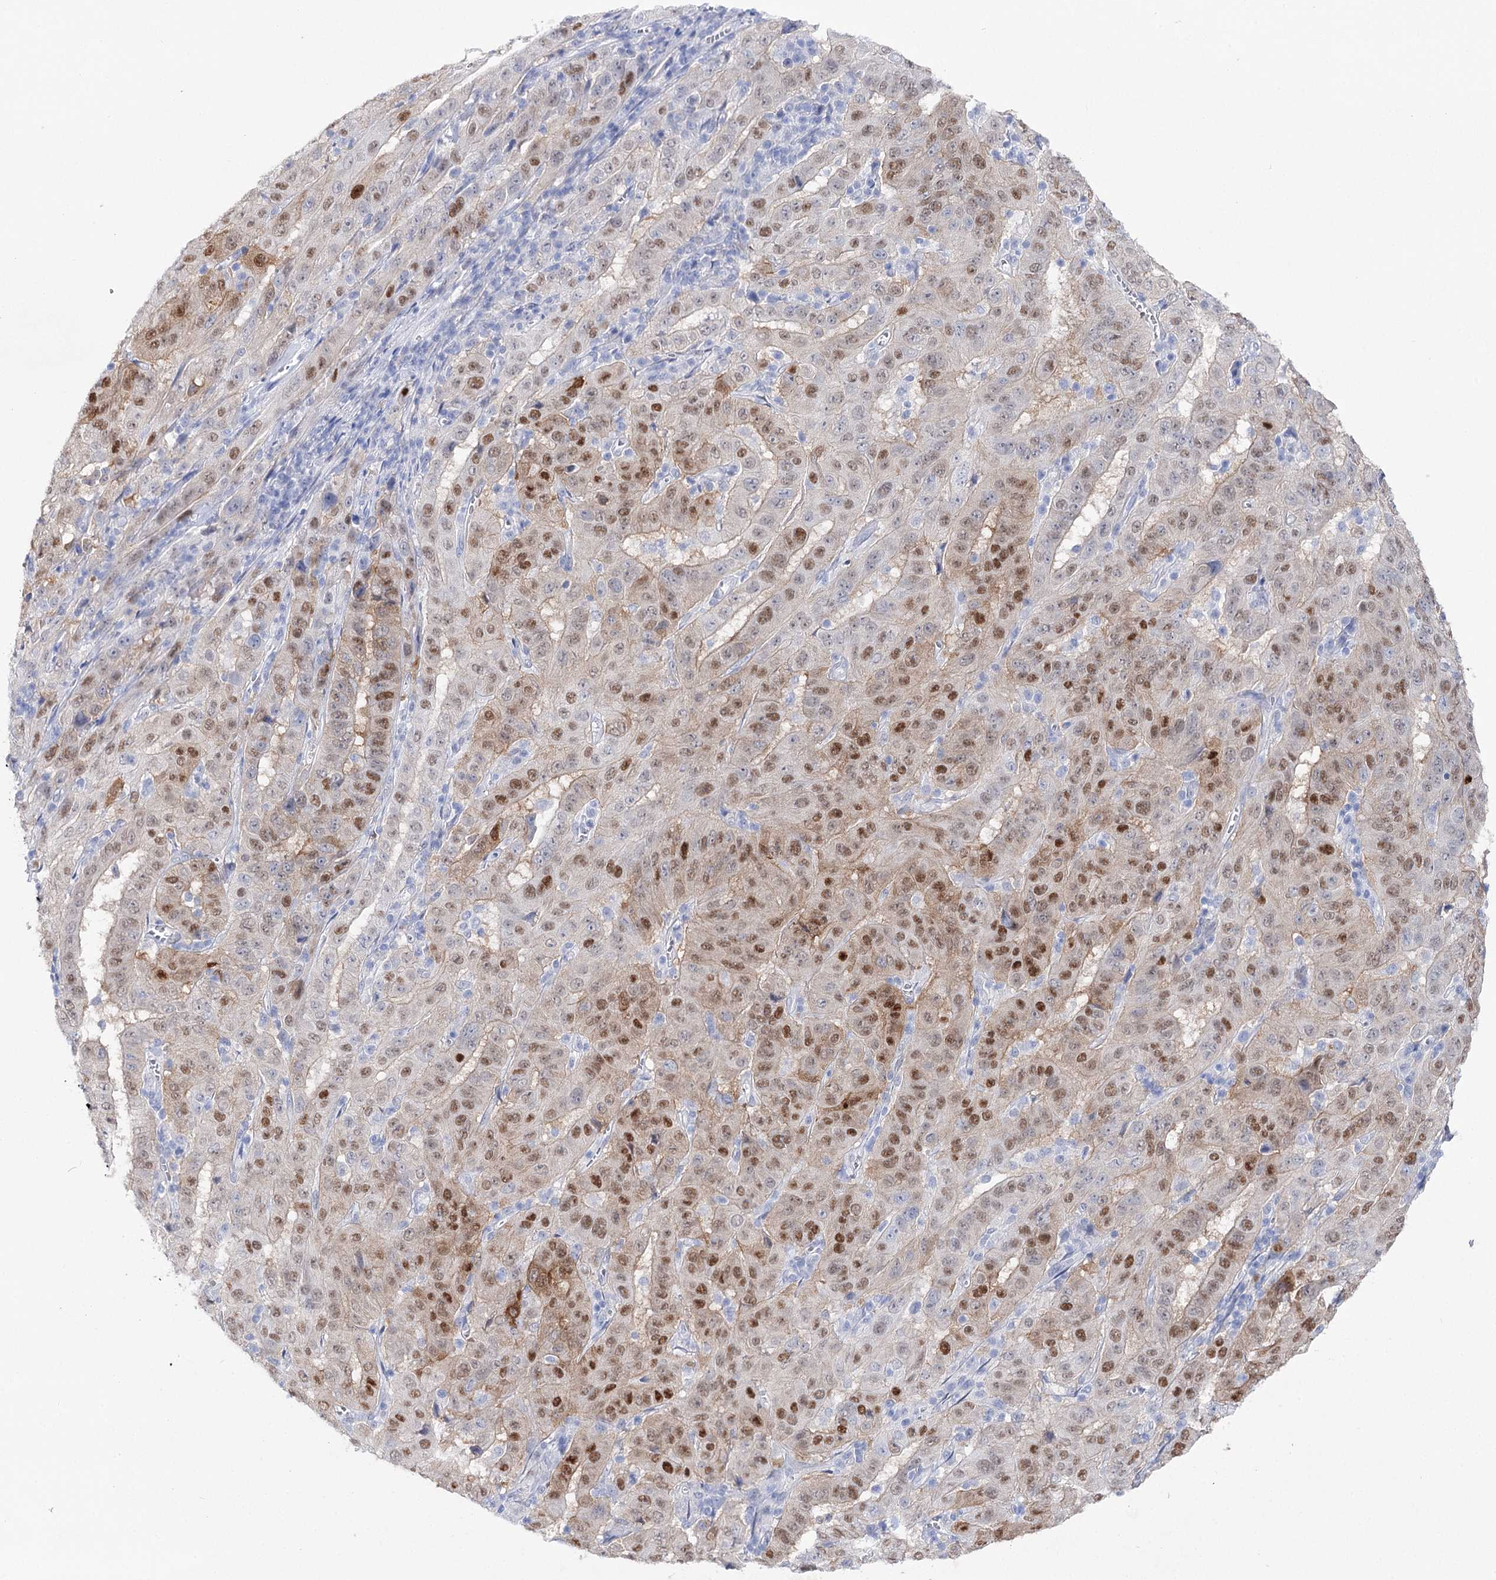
{"staining": {"intensity": "strong", "quantity": "25%-75%", "location": "nuclear"}, "tissue": "pancreatic cancer", "cell_type": "Tumor cells", "image_type": "cancer", "snomed": [{"axis": "morphology", "description": "Adenocarcinoma, NOS"}, {"axis": "topography", "description": "Pancreas"}], "caption": "This is a micrograph of immunohistochemistry staining of adenocarcinoma (pancreatic), which shows strong expression in the nuclear of tumor cells.", "gene": "UGDH", "patient": {"sex": "male", "age": 63}}